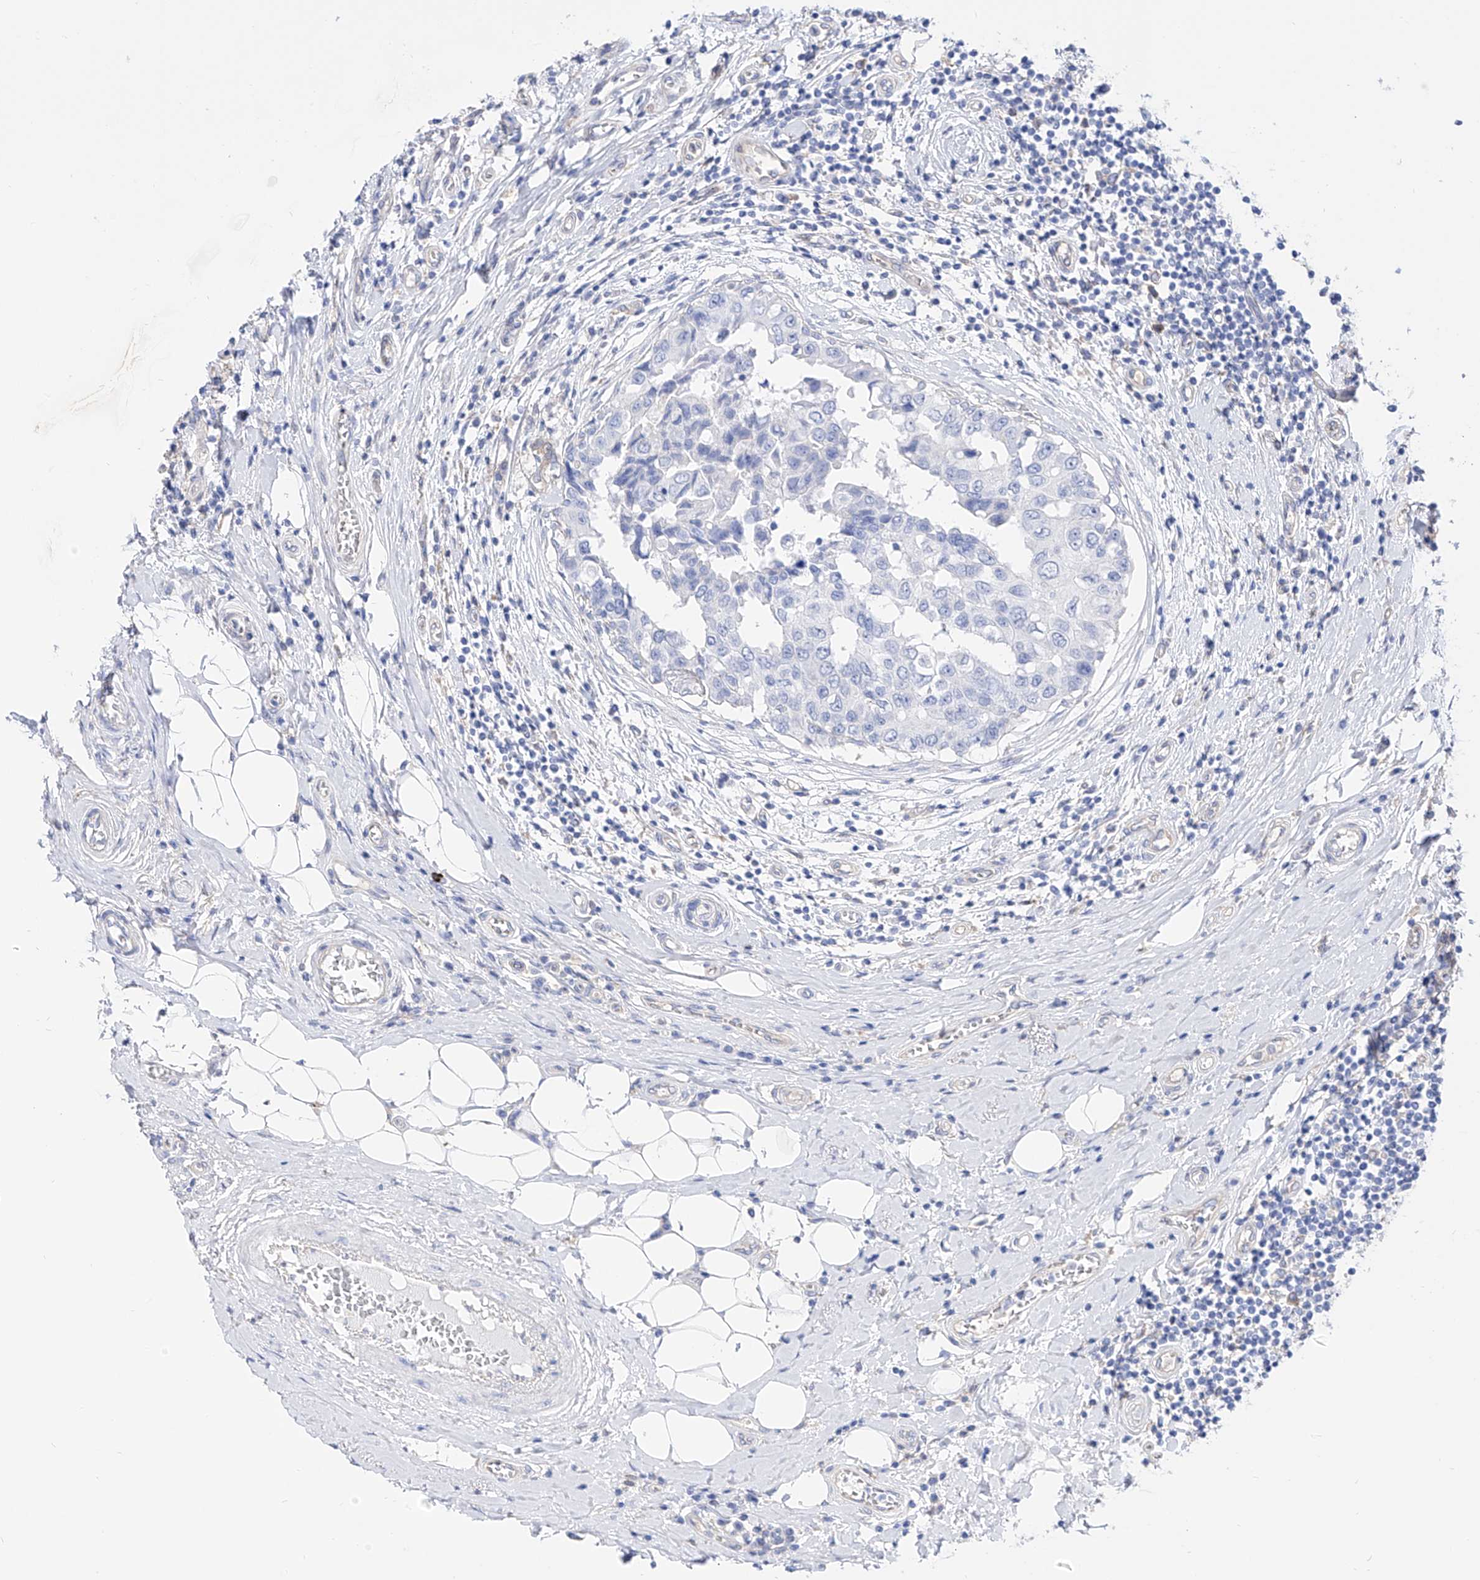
{"staining": {"intensity": "negative", "quantity": "none", "location": "none"}, "tissue": "breast cancer", "cell_type": "Tumor cells", "image_type": "cancer", "snomed": [{"axis": "morphology", "description": "Duct carcinoma"}, {"axis": "topography", "description": "Breast"}], "caption": "A photomicrograph of human breast invasive ductal carcinoma is negative for staining in tumor cells. The staining was performed using DAB to visualize the protein expression in brown, while the nuclei were stained in blue with hematoxylin (Magnification: 20x).", "gene": "ZNF653", "patient": {"sex": "female", "age": 27}}